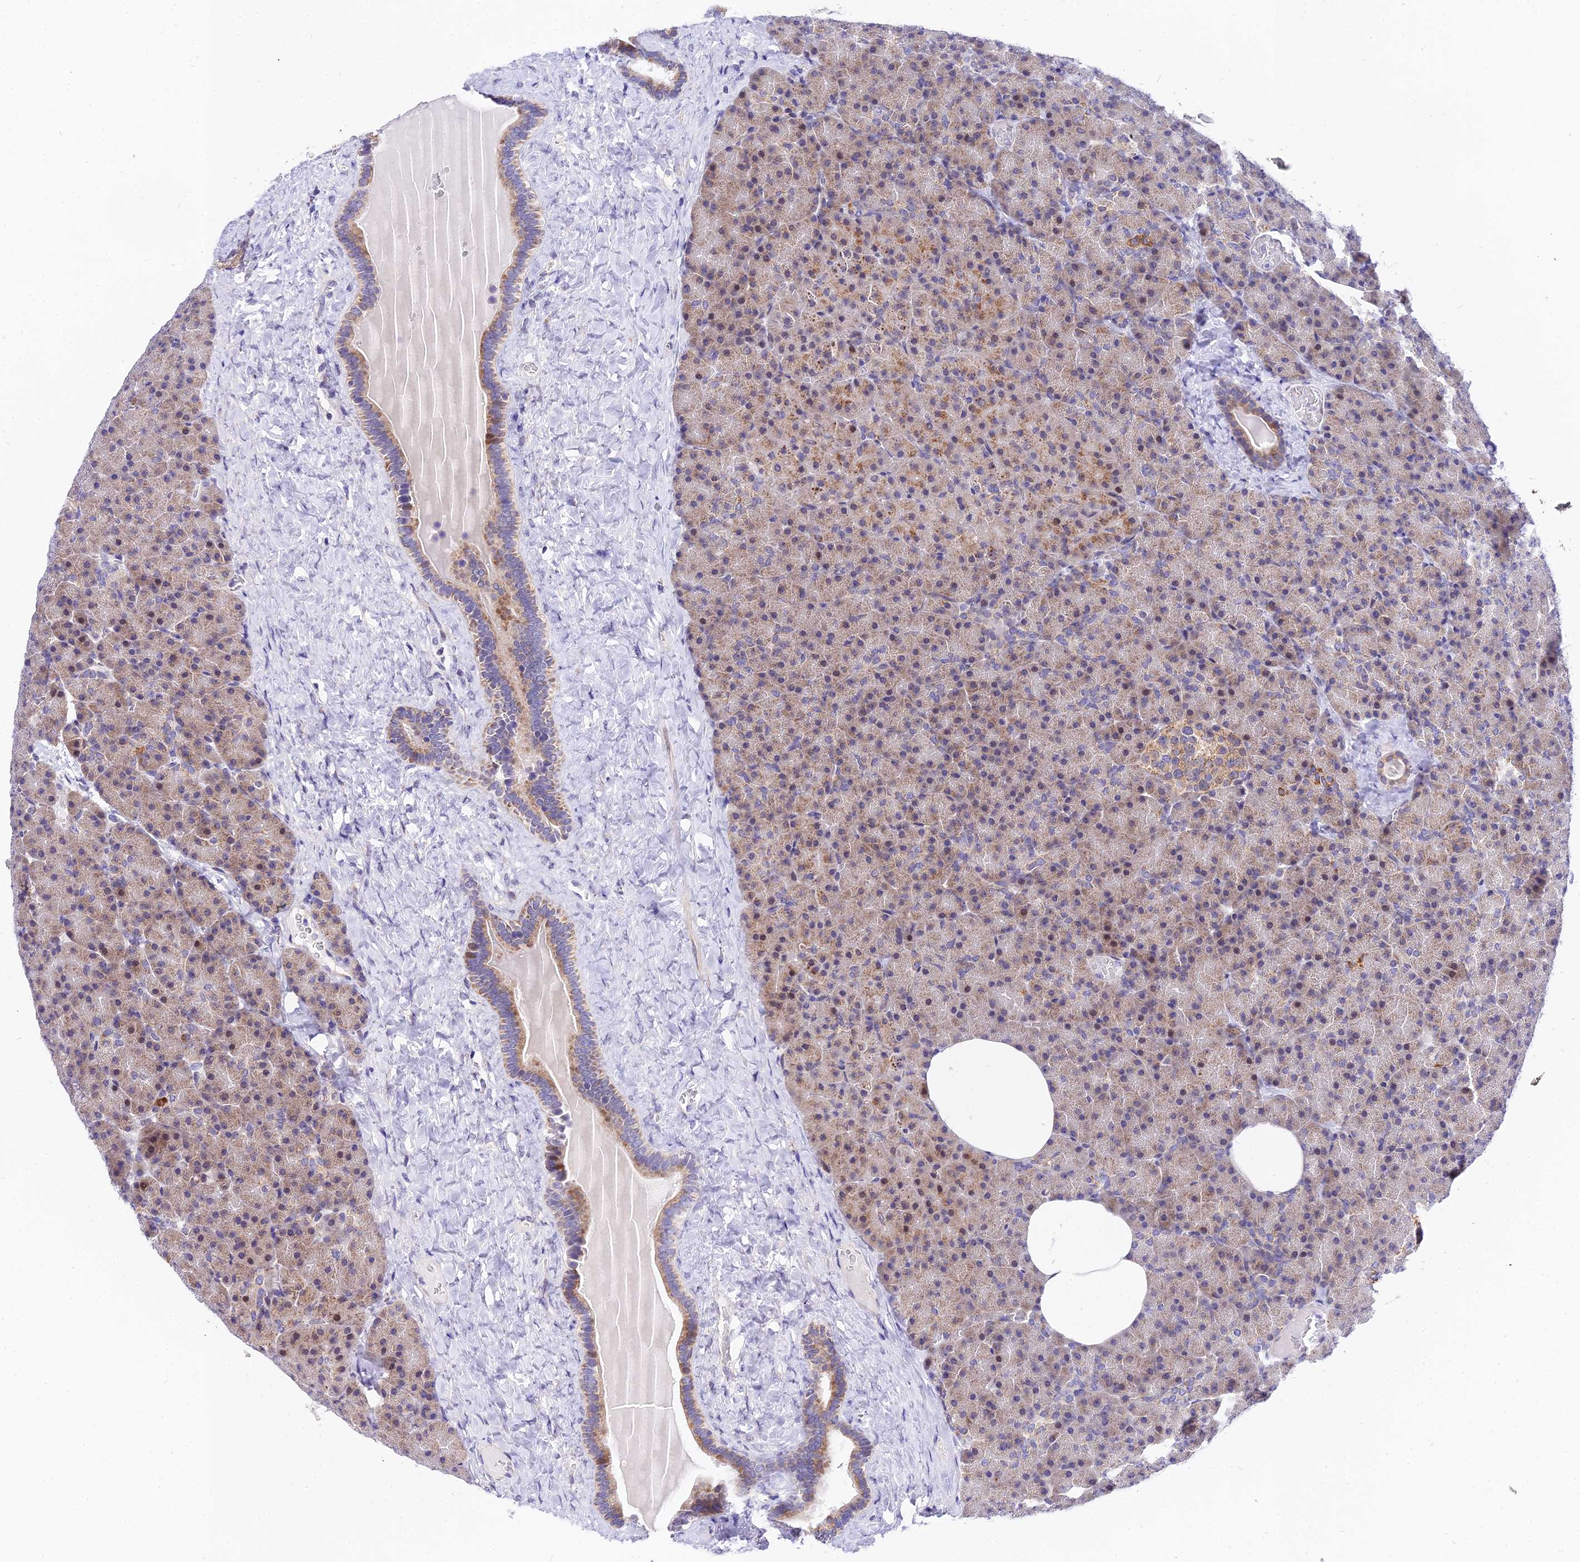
{"staining": {"intensity": "moderate", "quantity": "<25%", "location": "cytoplasmic/membranous"}, "tissue": "pancreas", "cell_type": "Exocrine glandular cells", "image_type": "normal", "snomed": [{"axis": "morphology", "description": "Normal tissue, NOS"}, {"axis": "morphology", "description": "Carcinoid, malignant, NOS"}, {"axis": "topography", "description": "Pancreas"}], "caption": "Immunohistochemistry of unremarkable pancreas displays low levels of moderate cytoplasmic/membranous staining in about <25% of exocrine glandular cells.", "gene": "ATP5PB", "patient": {"sex": "female", "age": 35}}